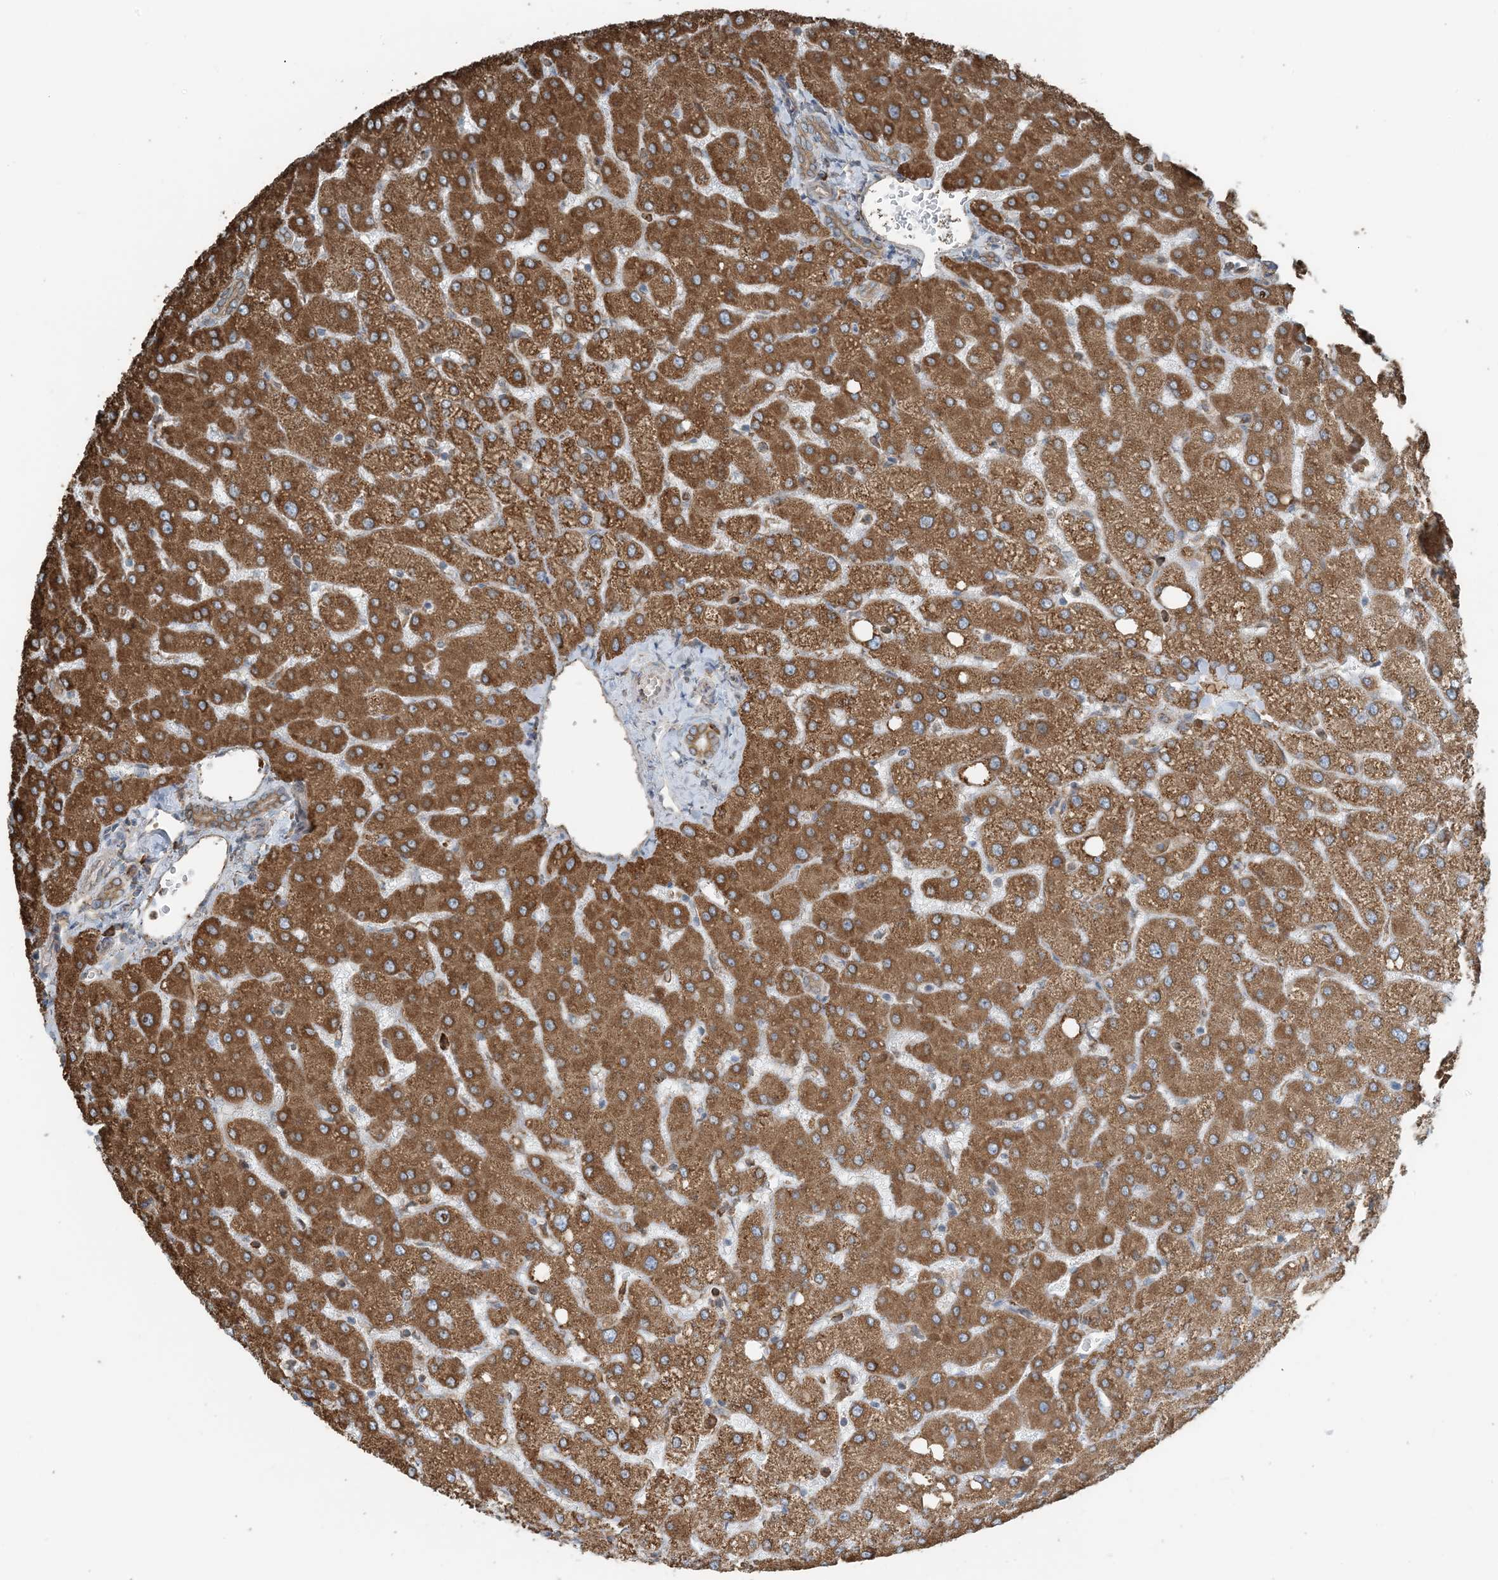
{"staining": {"intensity": "weak", "quantity": ">75%", "location": "cytoplasmic/membranous"}, "tissue": "liver", "cell_type": "Cholangiocytes", "image_type": "normal", "snomed": [{"axis": "morphology", "description": "Normal tissue, NOS"}, {"axis": "topography", "description": "Liver"}], "caption": "Protein expression by IHC exhibits weak cytoplasmic/membranous expression in about >75% of cholangiocytes in unremarkable liver. Immunohistochemistry stains the protein of interest in brown and the nuclei are stained blue.", "gene": "CERKL", "patient": {"sex": "female", "age": 54}}